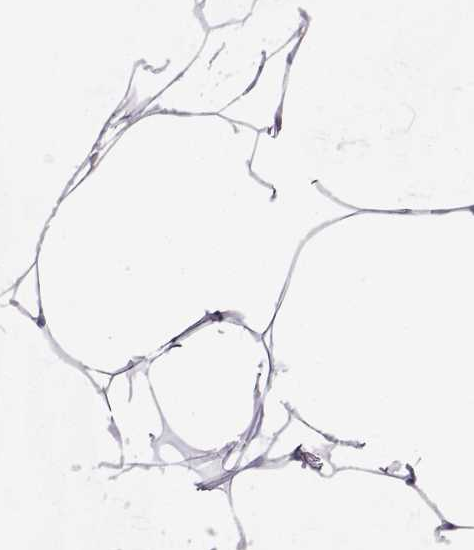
{"staining": {"intensity": "negative", "quantity": "none", "location": "none"}, "tissue": "breast", "cell_type": "Adipocytes", "image_type": "normal", "snomed": [{"axis": "morphology", "description": "Normal tissue, NOS"}, {"axis": "topography", "description": "Breast"}], "caption": "High power microscopy image of an immunohistochemistry (IHC) micrograph of normal breast, revealing no significant staining in adipocytes.", "gene": "GRIK4", "patient": {"sex": "female", "age": 32}}